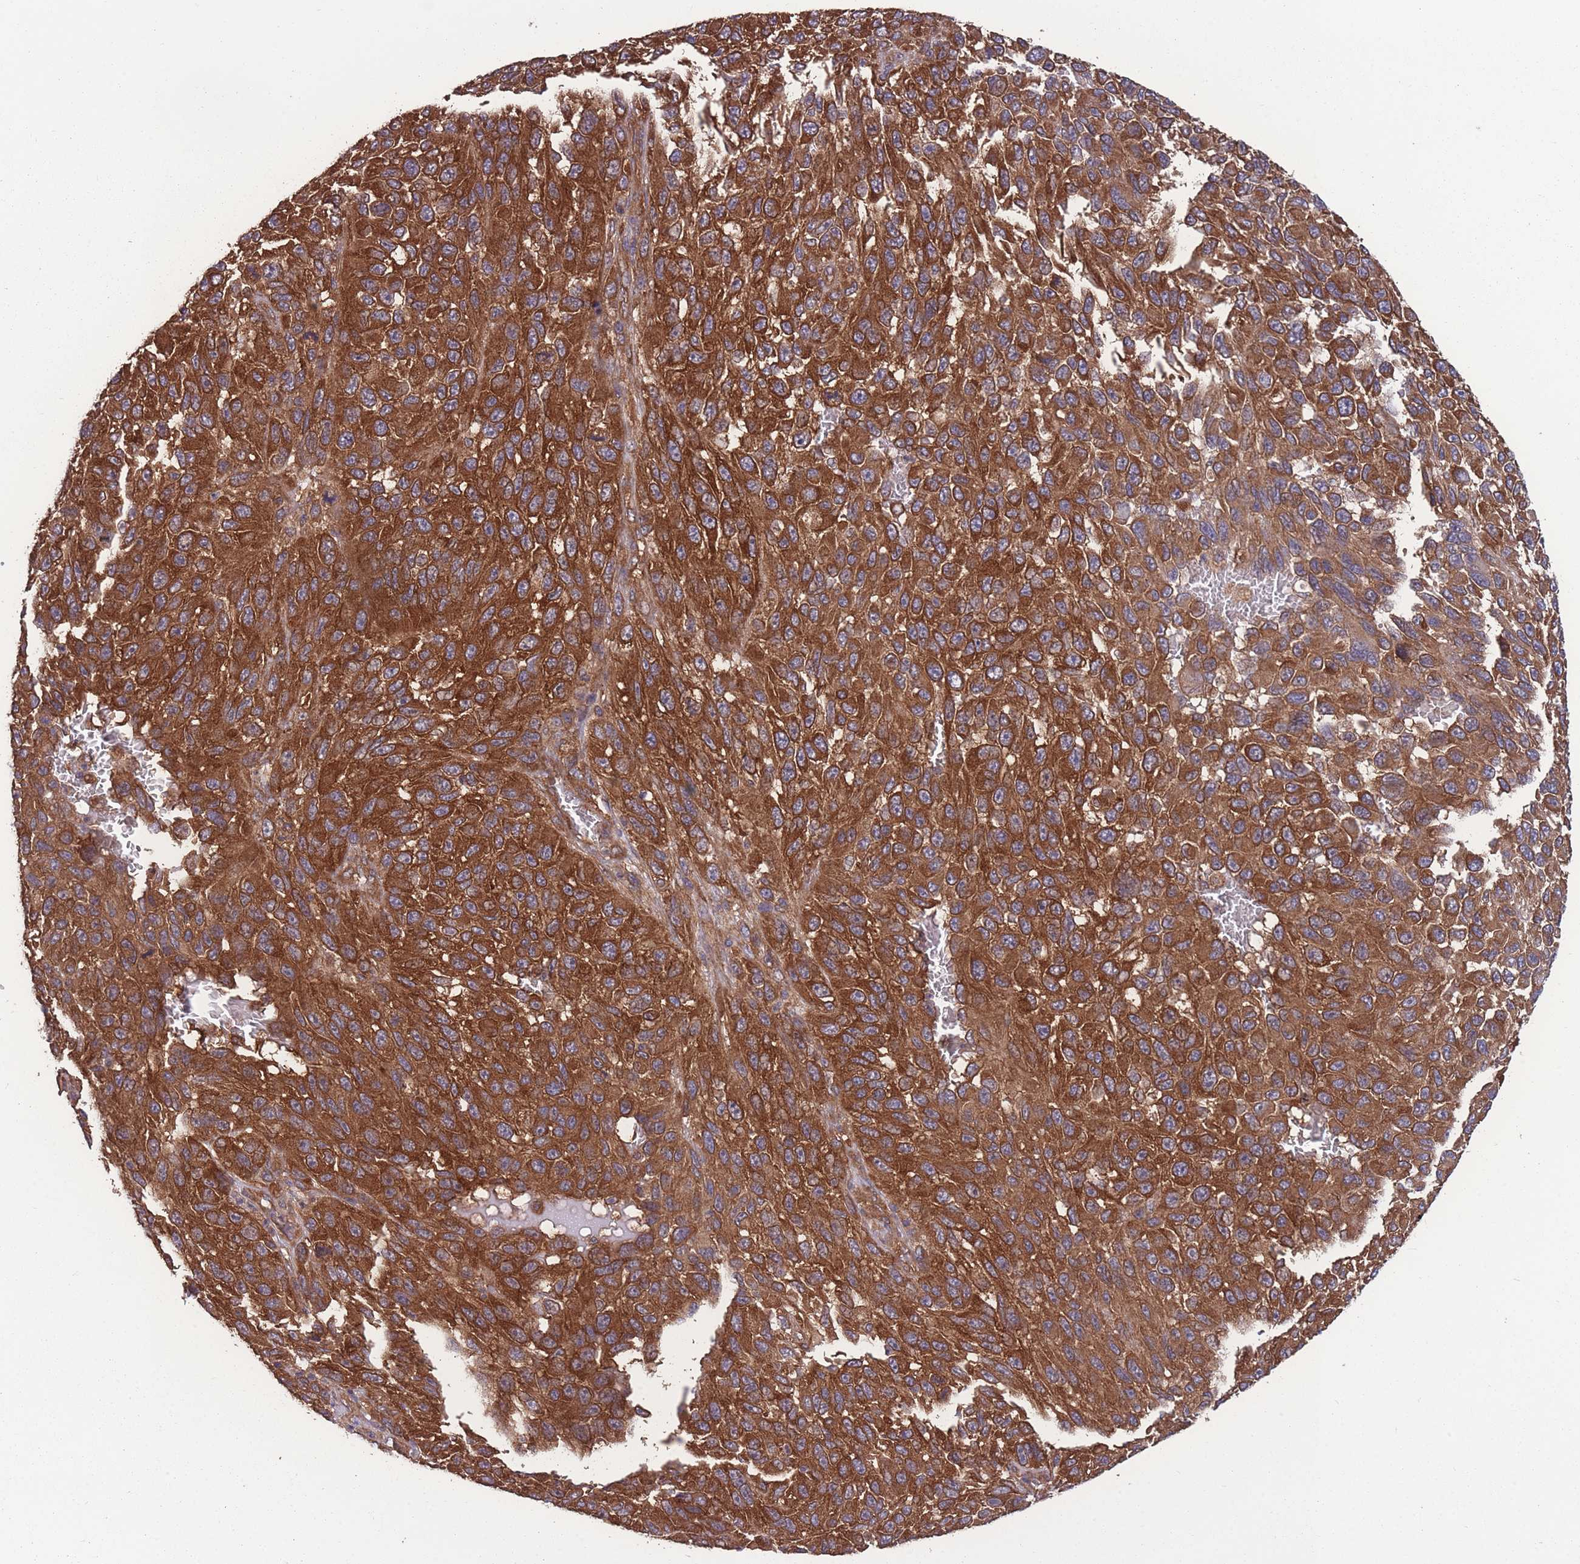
{"staining": {"intensity": "strong", "quantity": ">75%", "location": "cytoplasmic/membranous"}, "tissue": "melanoma", "cell_type": "Tumor cells", "image_type": "cancer", "snomed": [{"axis": "morphology", "description": "Malignant melanoma, NOS"}, {"axis": "topography", "description": "Skin"}], "caption": "Immunohistochemistry (IHC) image of melanoma stained for a protein (brown), which reveals high levels of strong cytoplasmic/membranous positivity in about >75% of tumor cells.", "gene": "ZPR1", "patient": {"sex": "female", "age": 96}}